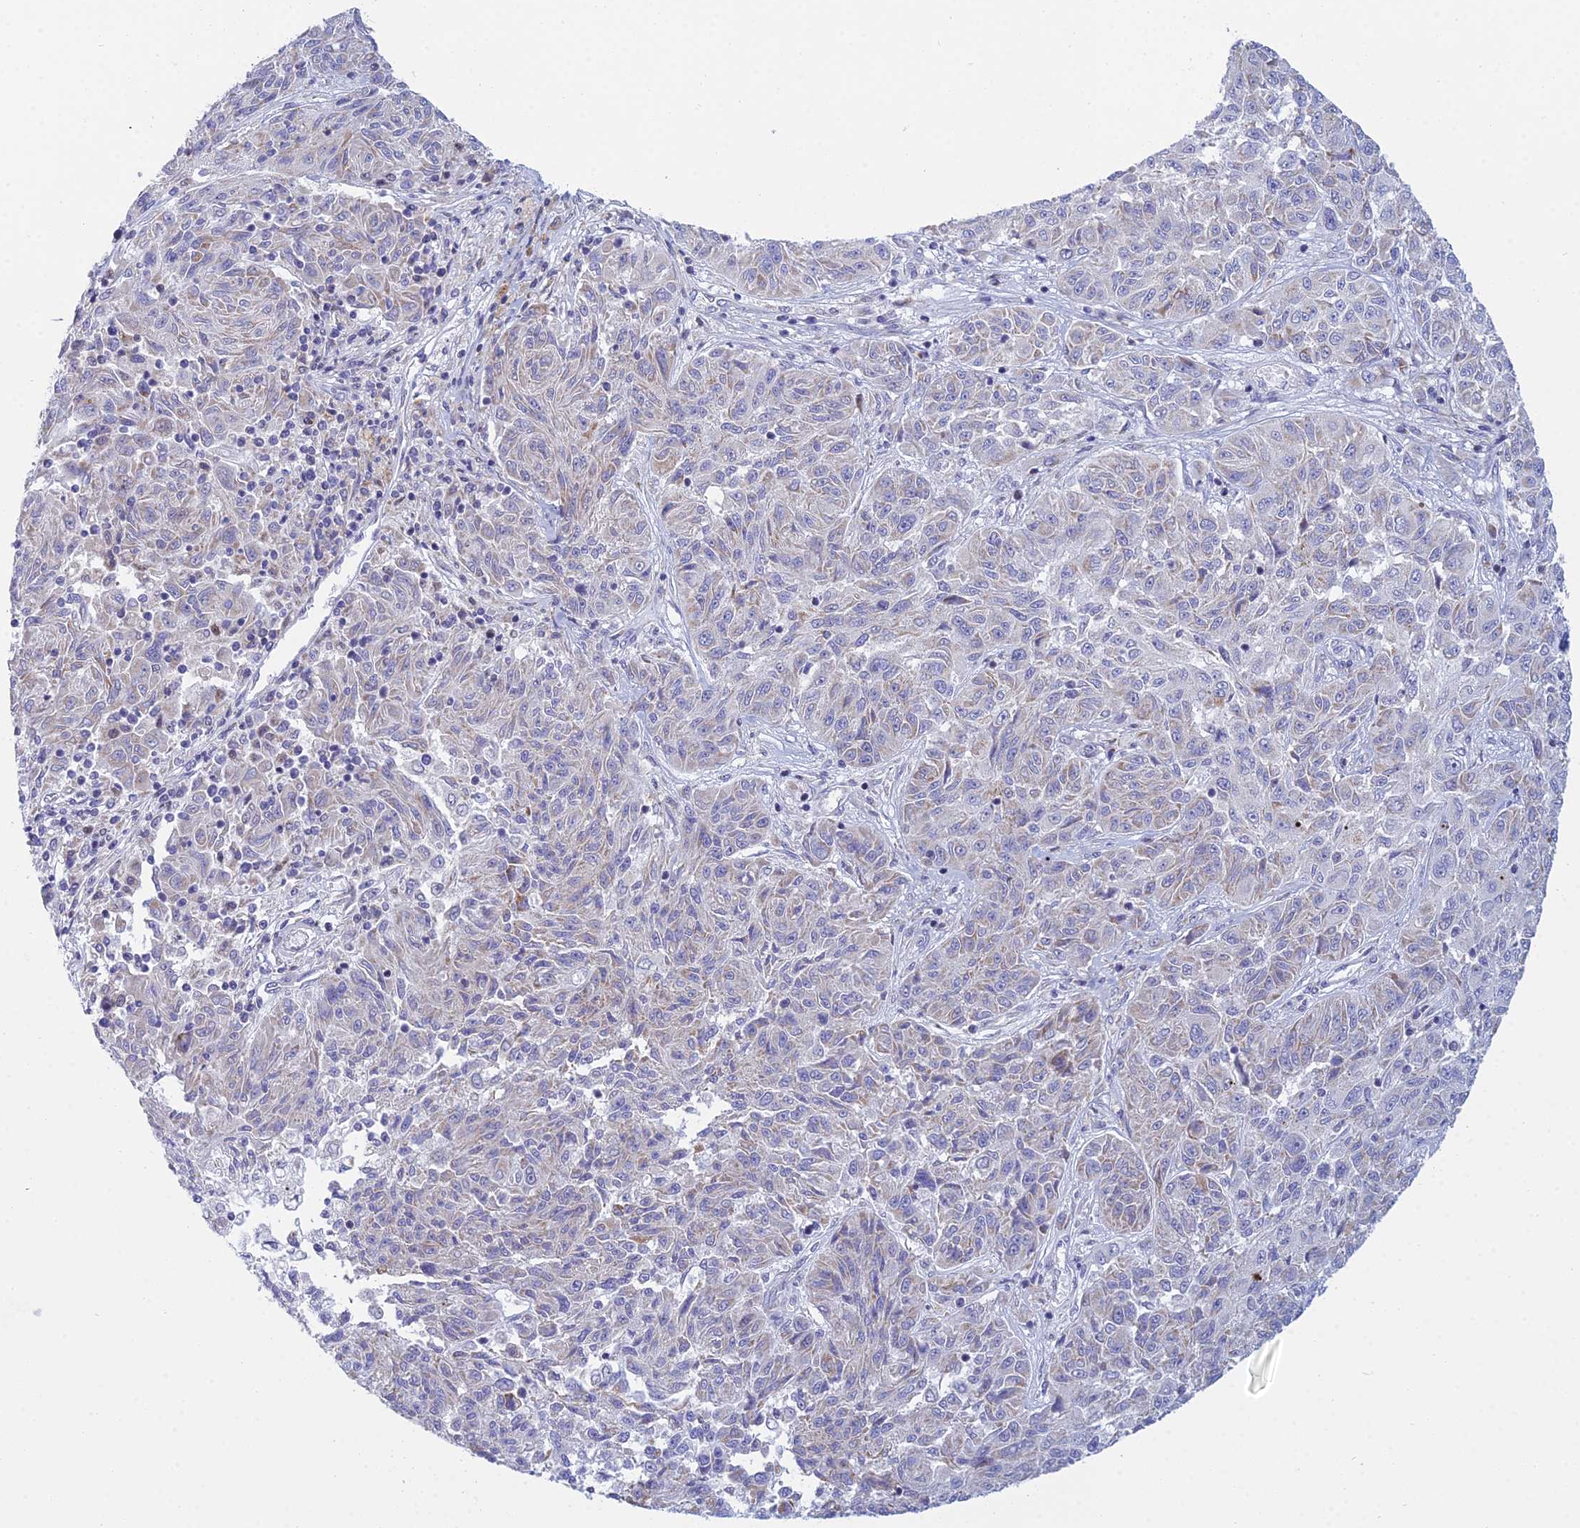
{"staining": {"intensity": "weak", "quantity": "<25%", "location": "cytoplasmic/membranous"}, "tissue": "melanoma", "cell_type": "Tumor cells", "image_type": "cancer", "snomed": [{"axis": "morphology", "description": "Malignant melanoma, NOS"}, {"axis": "topography", "description": "Skin"}], "caption": "A micrograph of melanoma stained for a protein shows no brown staining in tumor cells.", "gene": "PRR13", "patient": {"sex": "male", "age": 53}}